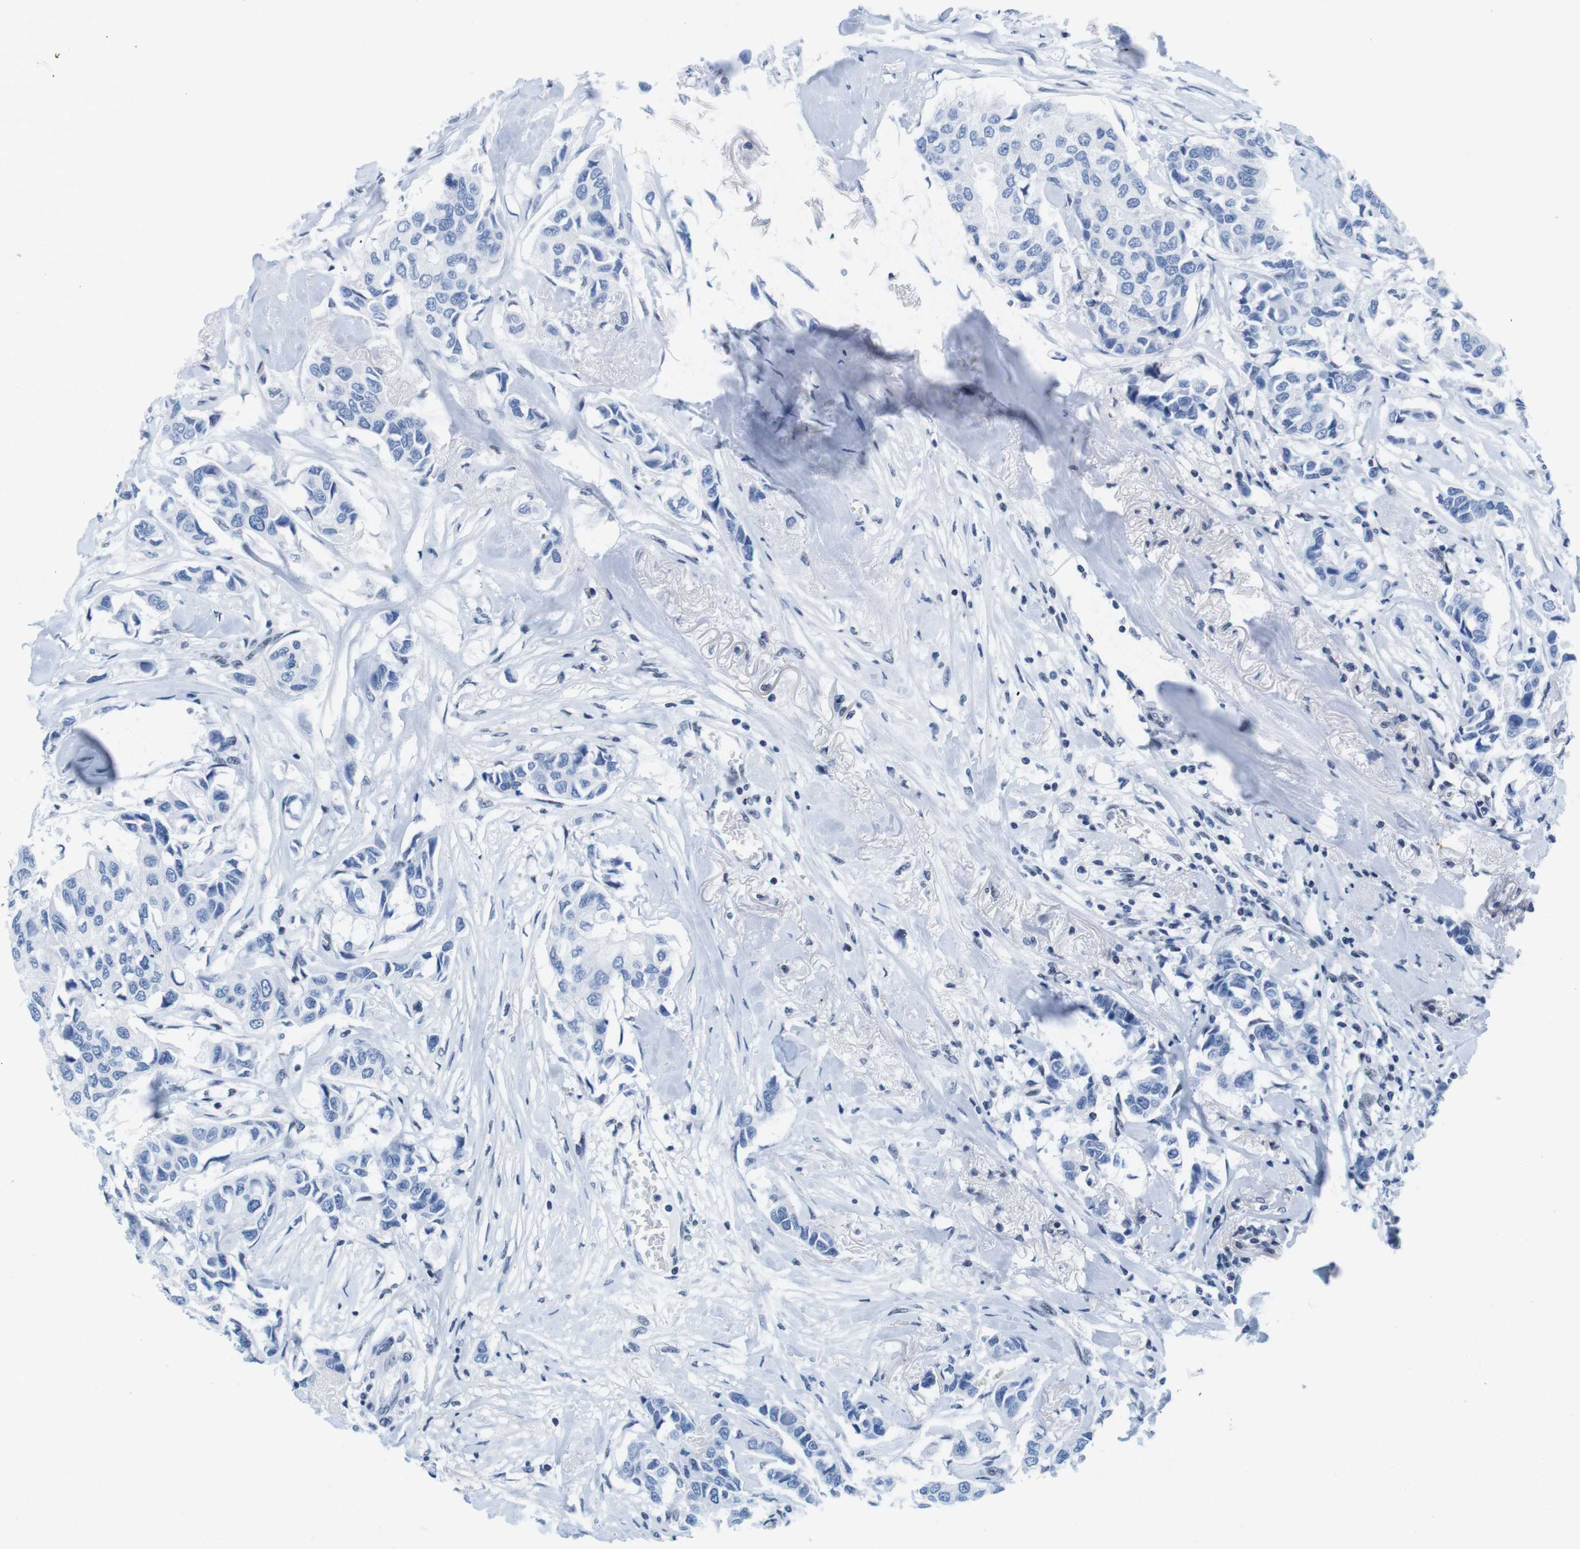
{"staining": {"intensity": "negative", "quantity": "none", "location": "none"}, "tissue": "breast cancer", "cell_type": "Tumor cells", "image_type": "cancer", "snomed": [{"axis": "morphology", "description": "Duct carcinoma"}, {"axis": "topography", "description": "Breast"}], "caption": "There is no significant staining in tumor cells of breast cancer.", "gene": "IFI16", "patient": {"sex": "female", "age": 80}}